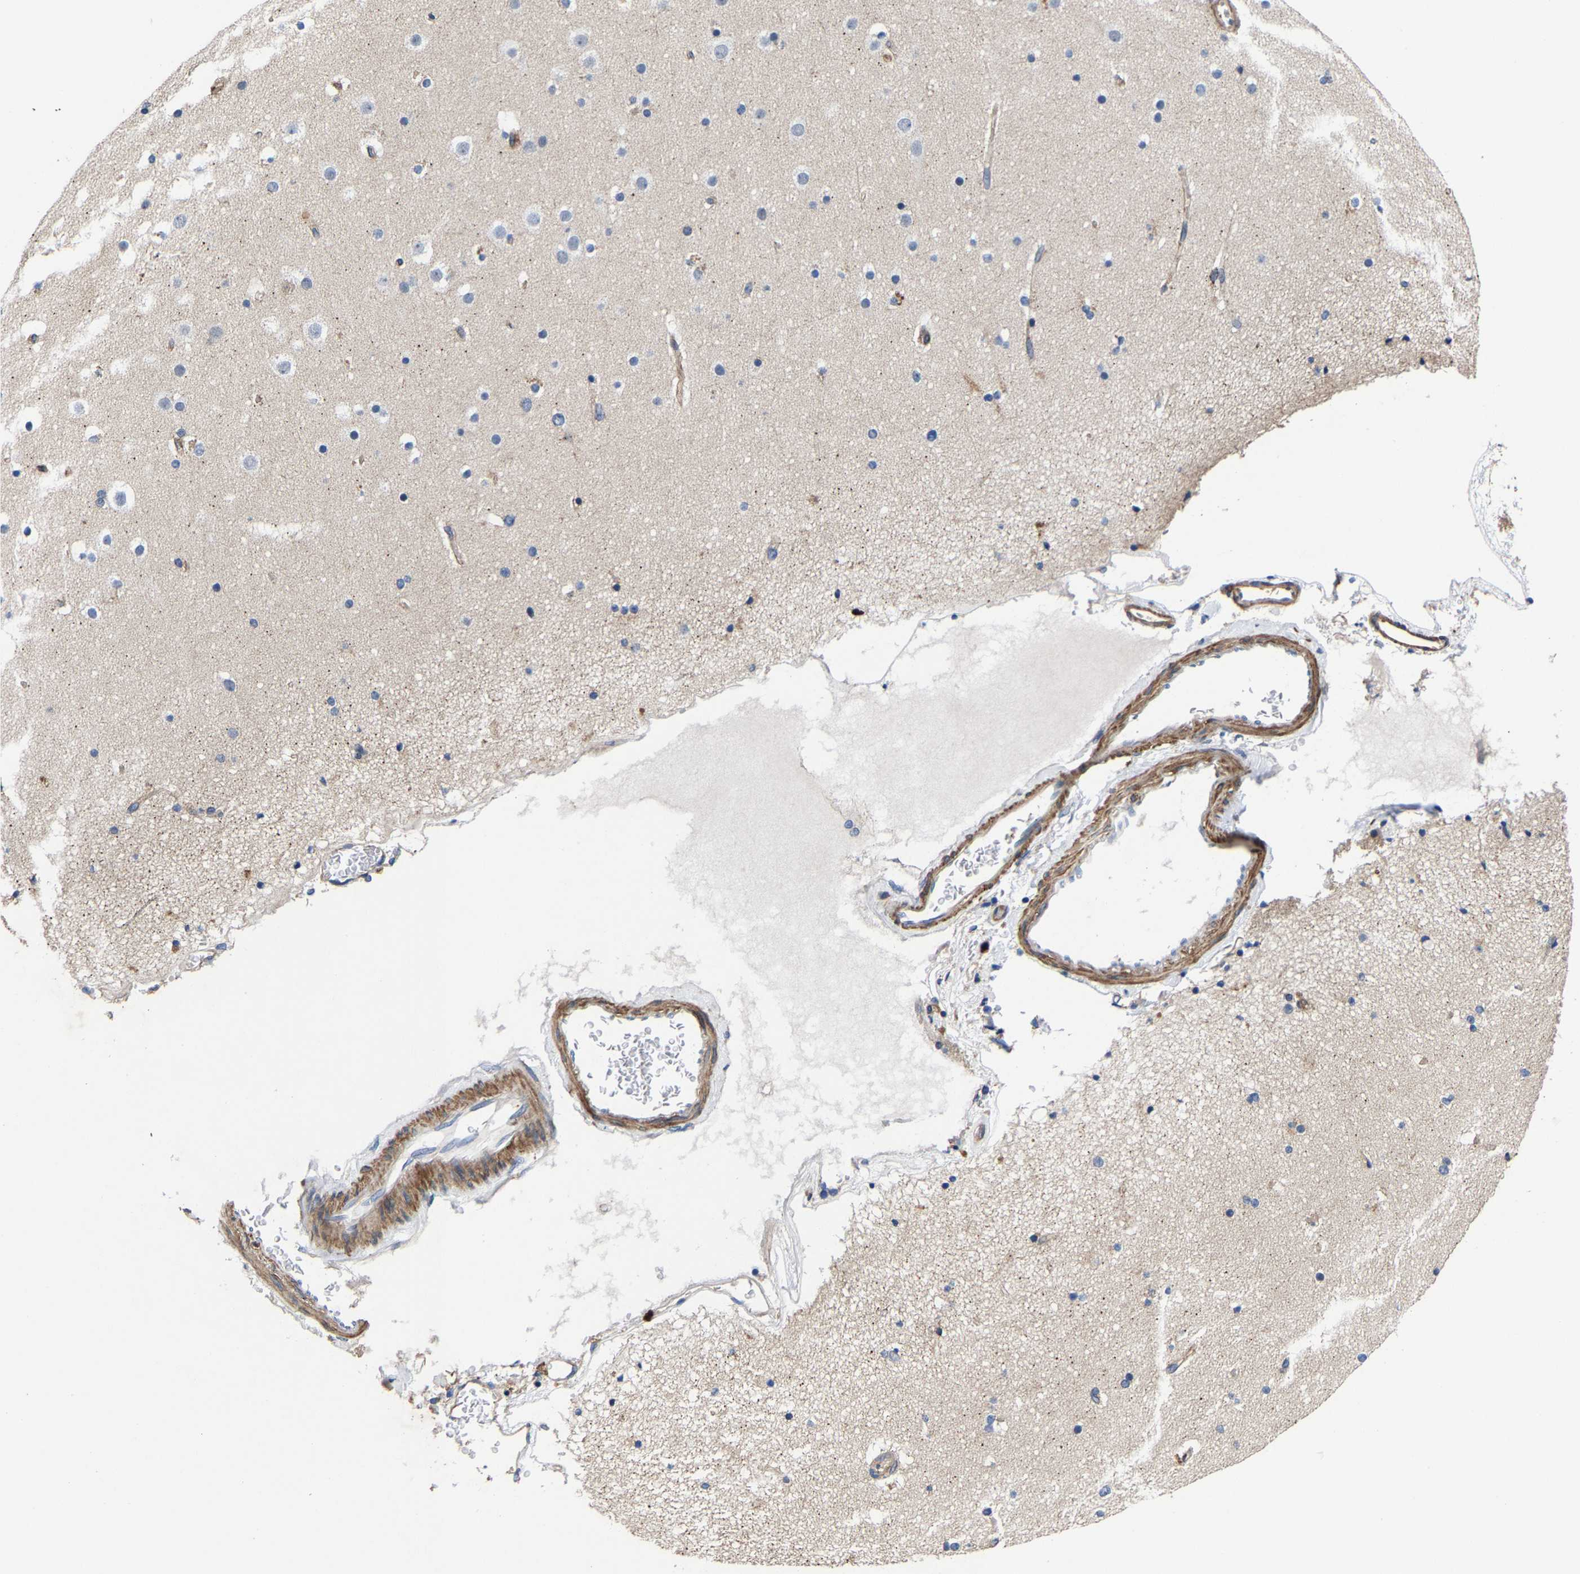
{"staining": {"intensity": "weak", "quantity": "25%-75%", "location": "cytoplasmic/membranous"}, "tissue": "cerebral cortex", "cell_type": "Endothelial cells", "image_type": "normal", "snomed": [{"axis": "morphology", "description": "Normal tissue, NOS"}, {"axis": "topography", "description": "Cerebral cortex"}], "caption": "Endothelial cells demonstrate weak cytoplasmic/membranous positivity in approximately 25%-75% of cells in normal cerebral cortex.", "gene": "SLC12A2", "patient": {"sex": "male", "age": 57}}